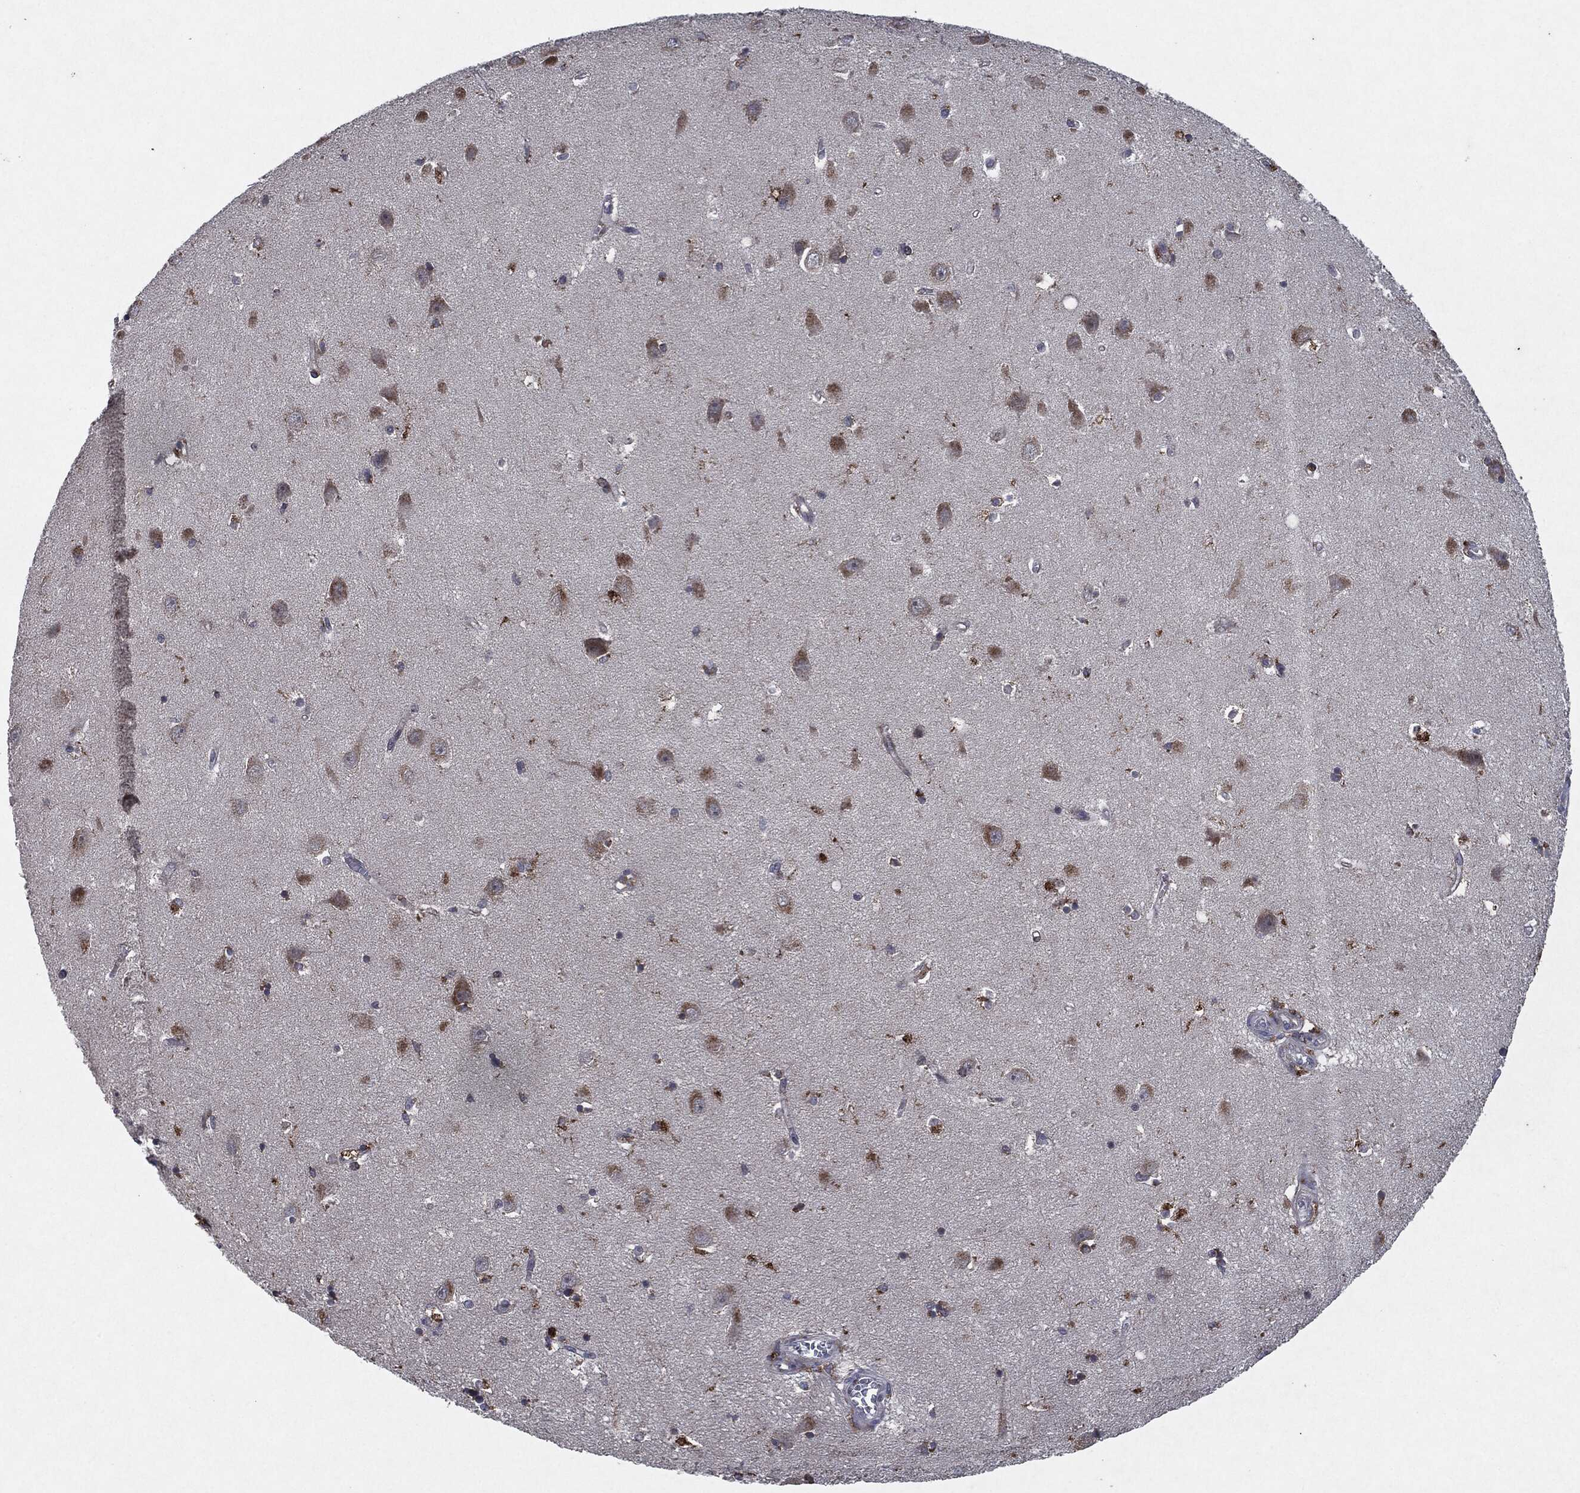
{"staining": {"intensity": "negative", "quantity": "none", "location": "none"}, "tissue": "hippocampus", "cell_type": "Glial cells", "image_type": "normal", "snomed": [{"axis": "morphology", "description": "Normal tissue, NOS"}, {"axis": "topography", "description": "Hippocampus"}], "caption": "IHC of unremarkable hippocampus displays no staining in glial cells.", "gene": "SLC31A2", "patient": {"sex": "female", "age": 64}}